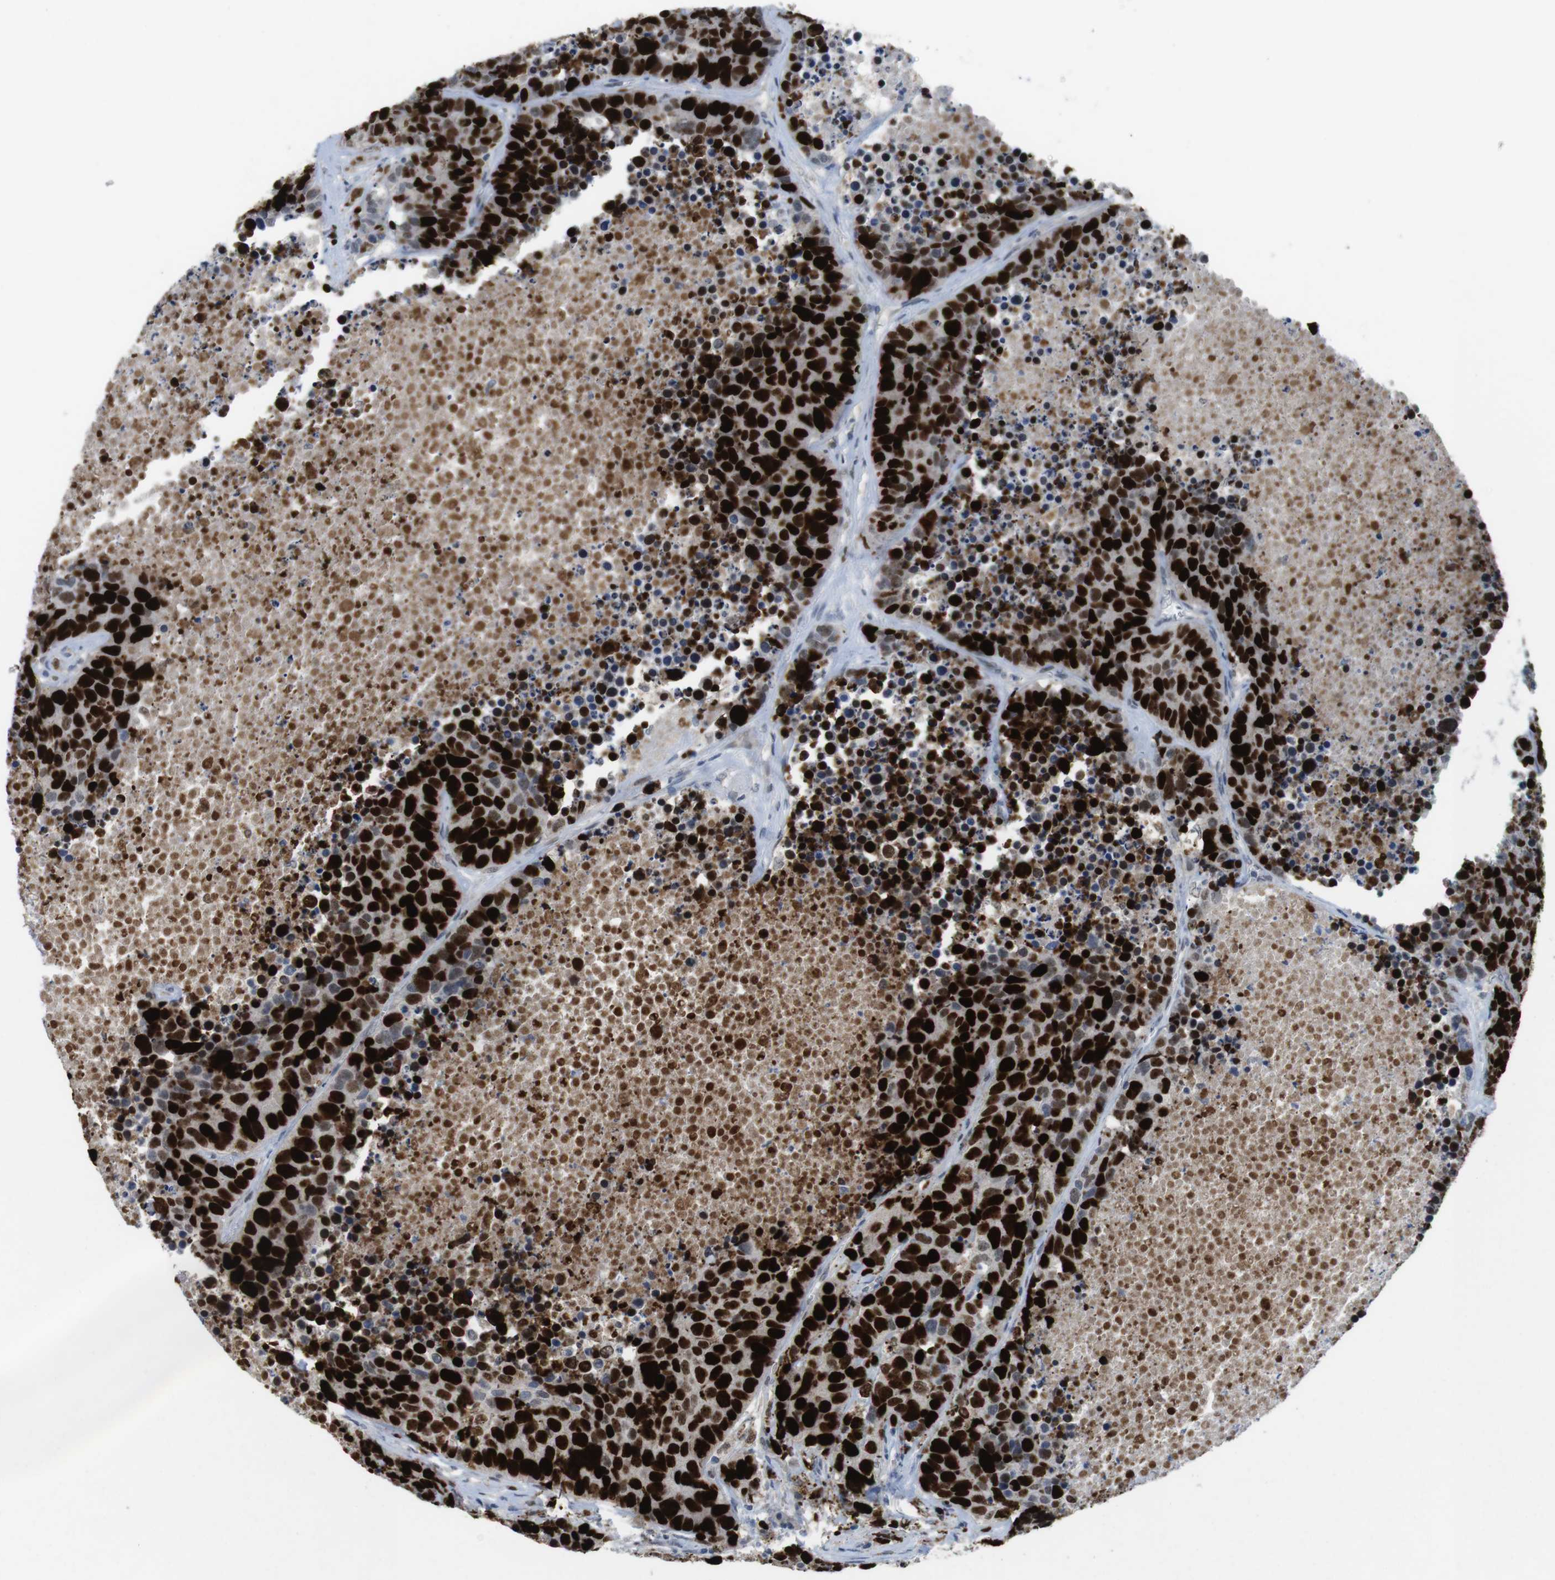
{"staining": {"intensity": "strong", "quantity": ">75%", "location": "nuclear"}, "tissue": "carcinoid", "cell_type": "Tumor cells", "image_type": "cancer", "snomed": [{"axis": "morphology", "description": "Carcinoid, malignant, NOS"}, {"axis": "topography", "description": "Lung"}], "caption": "The image shows staining of carcinoid (malignant), revealing strong nuclear protein expression (brown color) within tumor cells.", "gene": "KPNA2", "patient": {"sex": "male", "age": 60}}